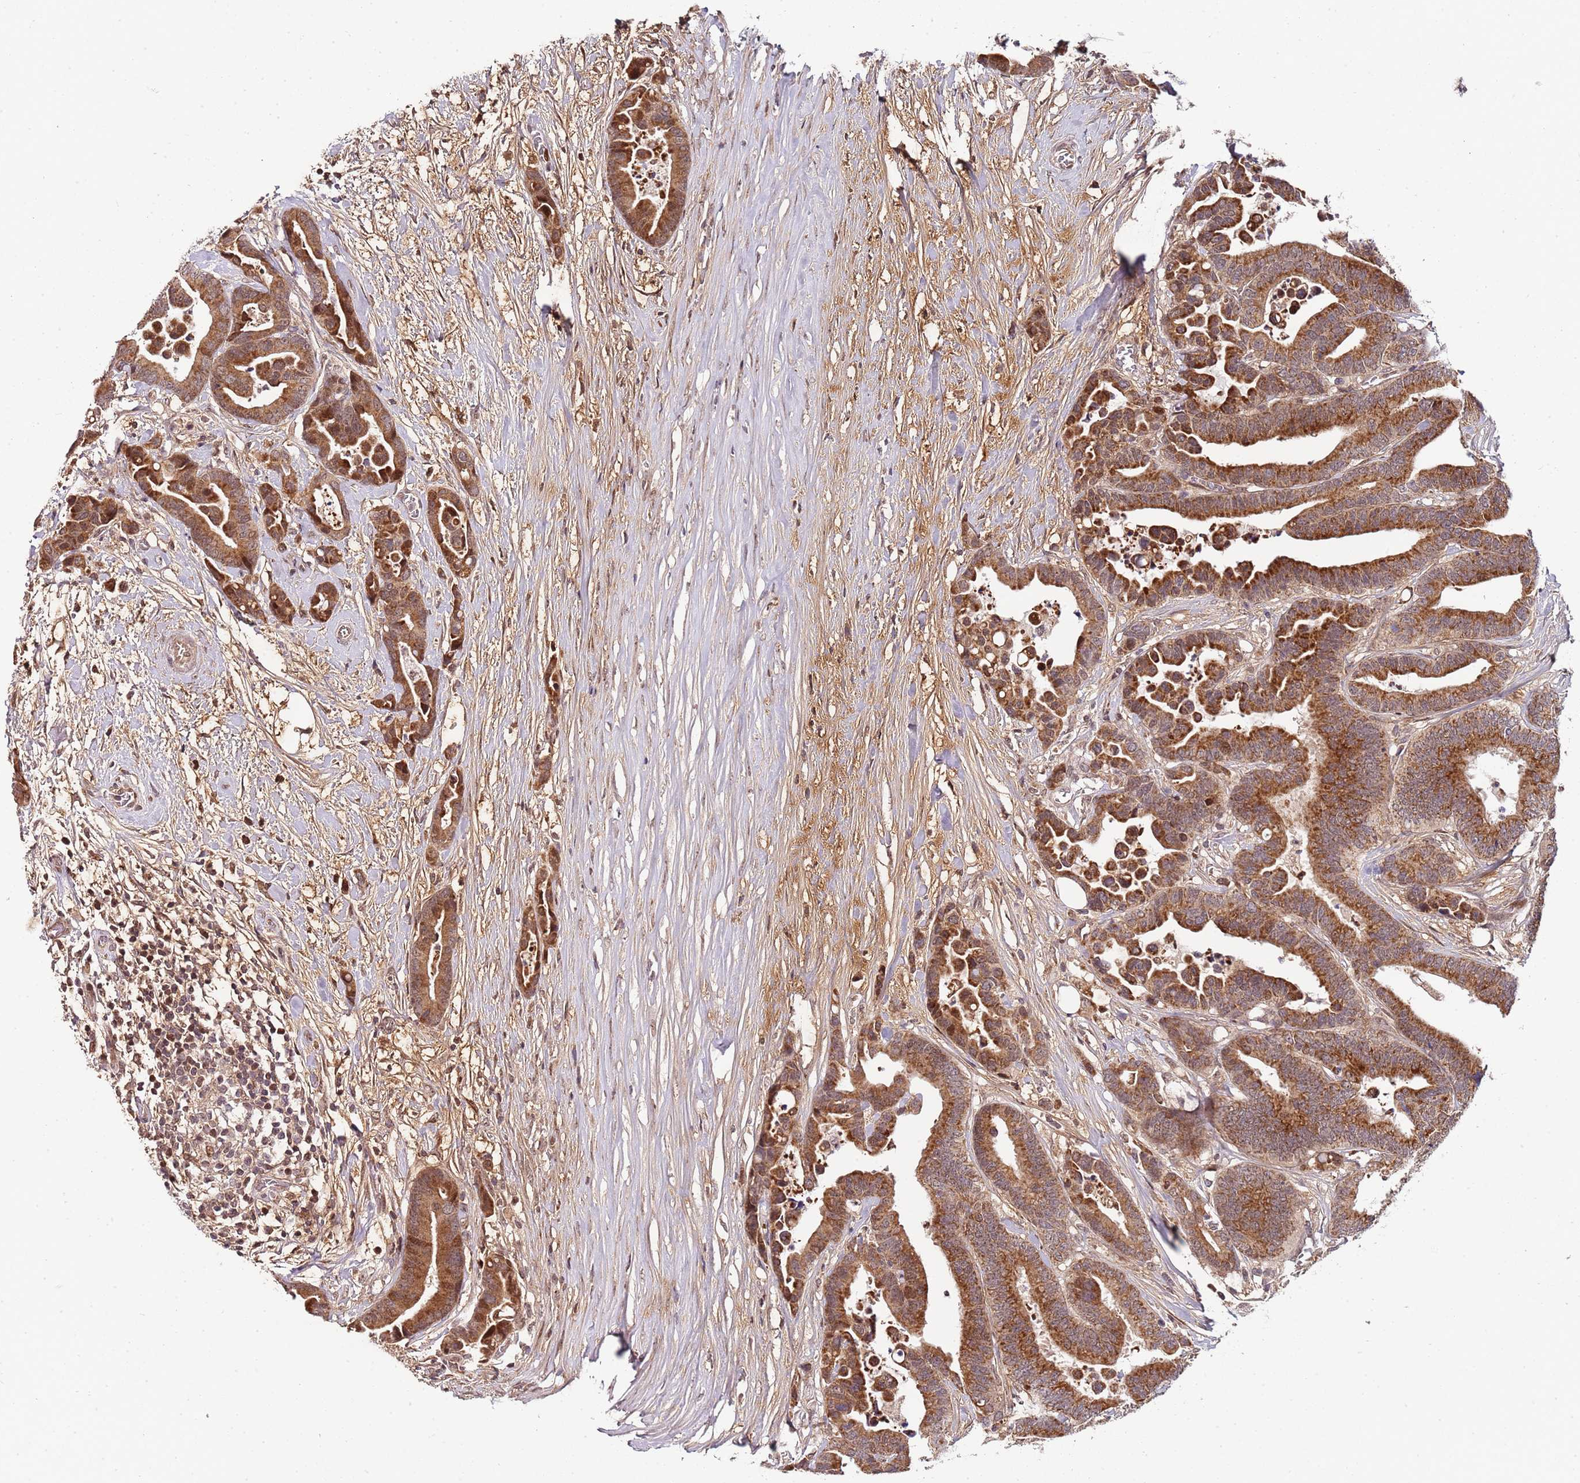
{"staining": {"intensity": "moderate", "quantity": ">75%", "location": "cytoplasmic/membranous,nuclear"}, "tissue": "colorectal cancer", "cell_type": "Tumor cells", "image_type": "cancer", "snomed": [{"axis": "morphology", "description": "Adenocarcinoma, NOS"}, {"axis": "topography", "description": "Colon"}], "caption": "Protein staining displays moderate cytoplasmic/membranous and nuclear staining in about >75% of tumor cells in adenocarcinoma (colorectal).", "gene": "EDC3", "patient": {"sex": "male", "age": 82}}